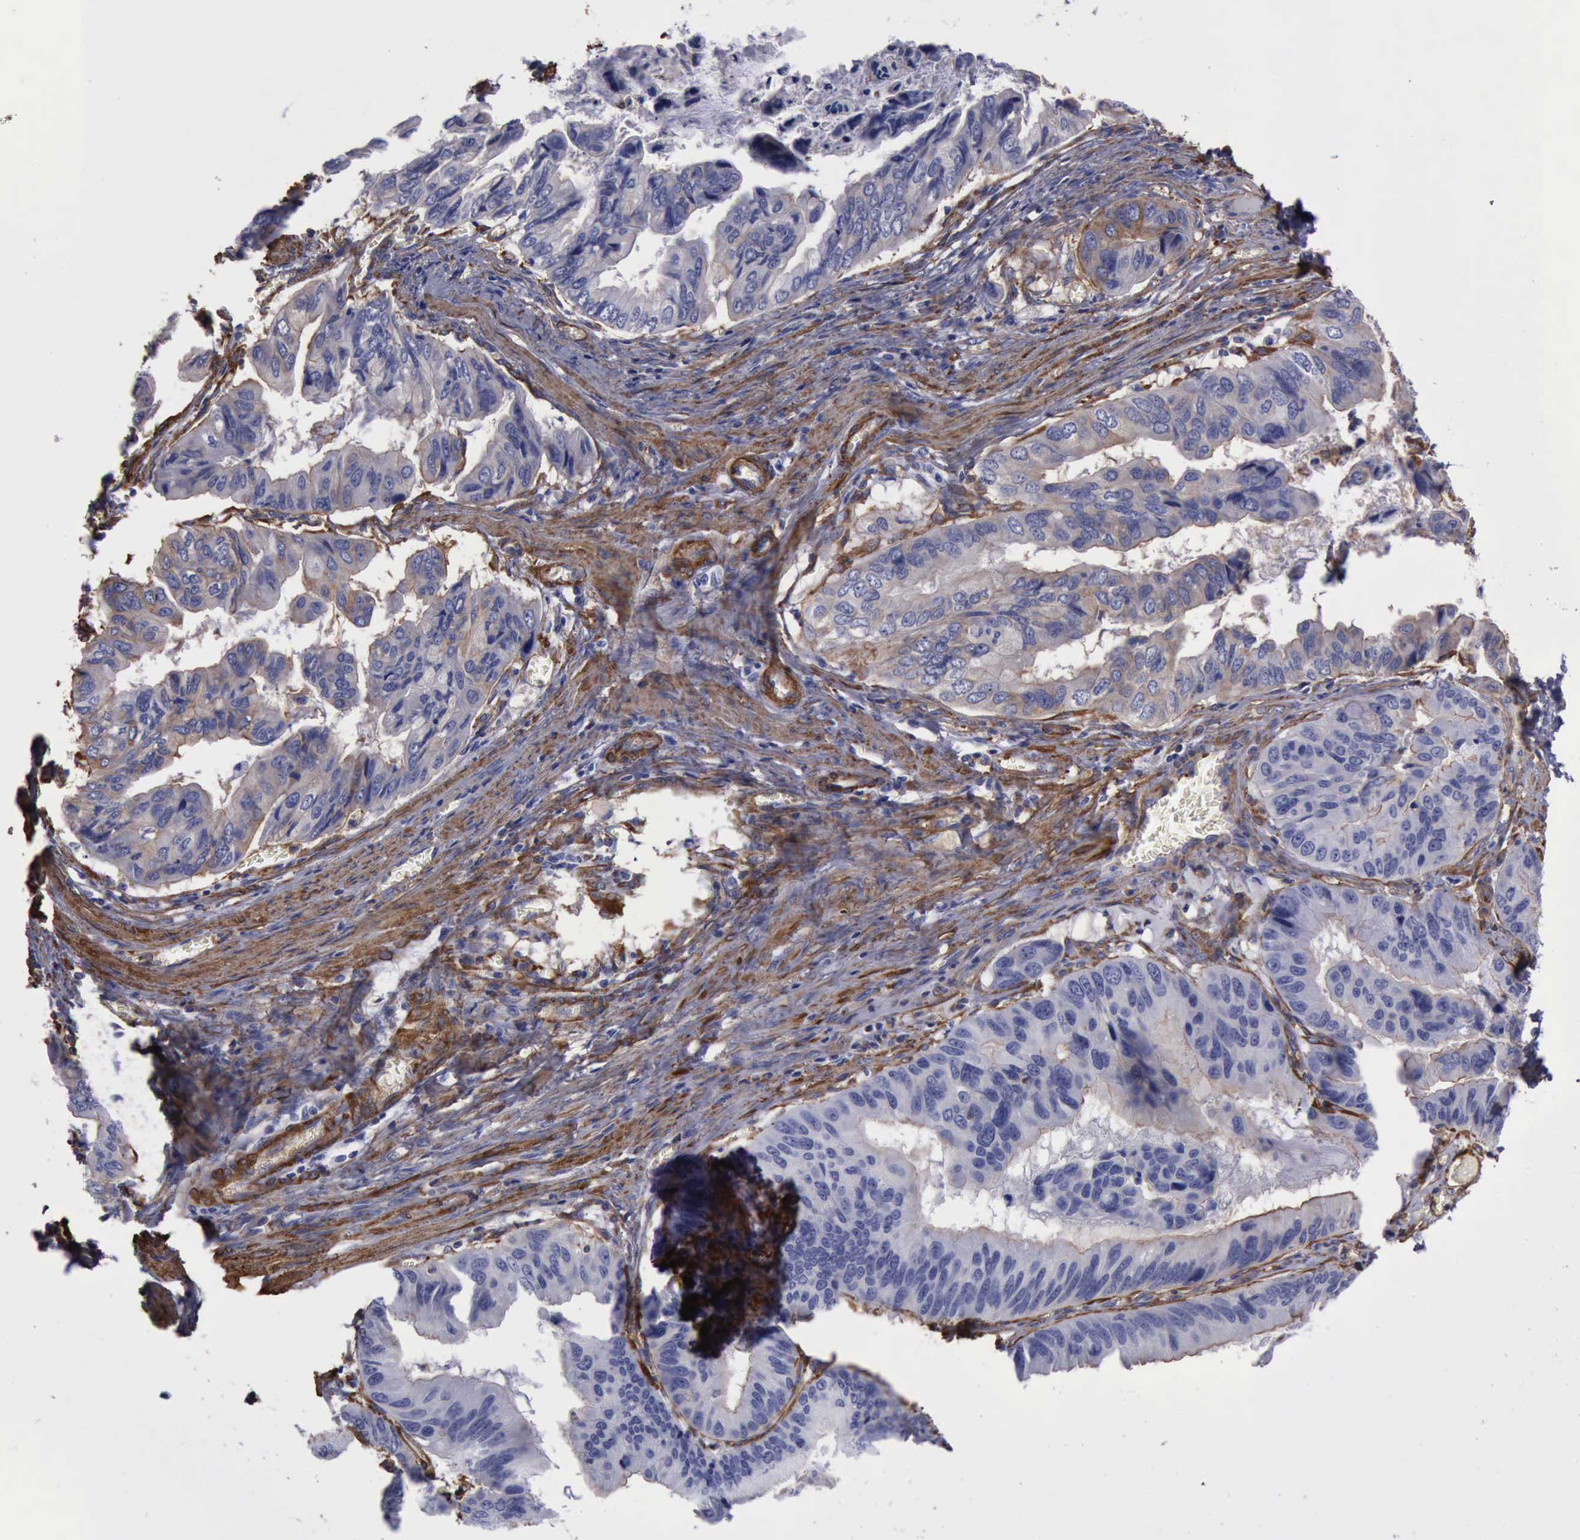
{"staining": {"intensity": "weak", "quantity": "<25%", "location": "cytoplasmic/membranous"}, "tissue": "stomach cancer", "cell_type": "Tumor cells", "image_type": "cancer", "snomed": [{"axis": "morphology", "description": "Adenocarcinoma, NOS"}, {"axis": "topography", "description": "Stomach, upper"}], "caption": "This image is of stomach adenocarcinoma stained with immunohistochemistry to label a protein in brown with the nuclei are counter-stained blue. There is no staining in tumor cells.", "gene": "FLNA", "patient": {"sex": "male", "age": 80}}